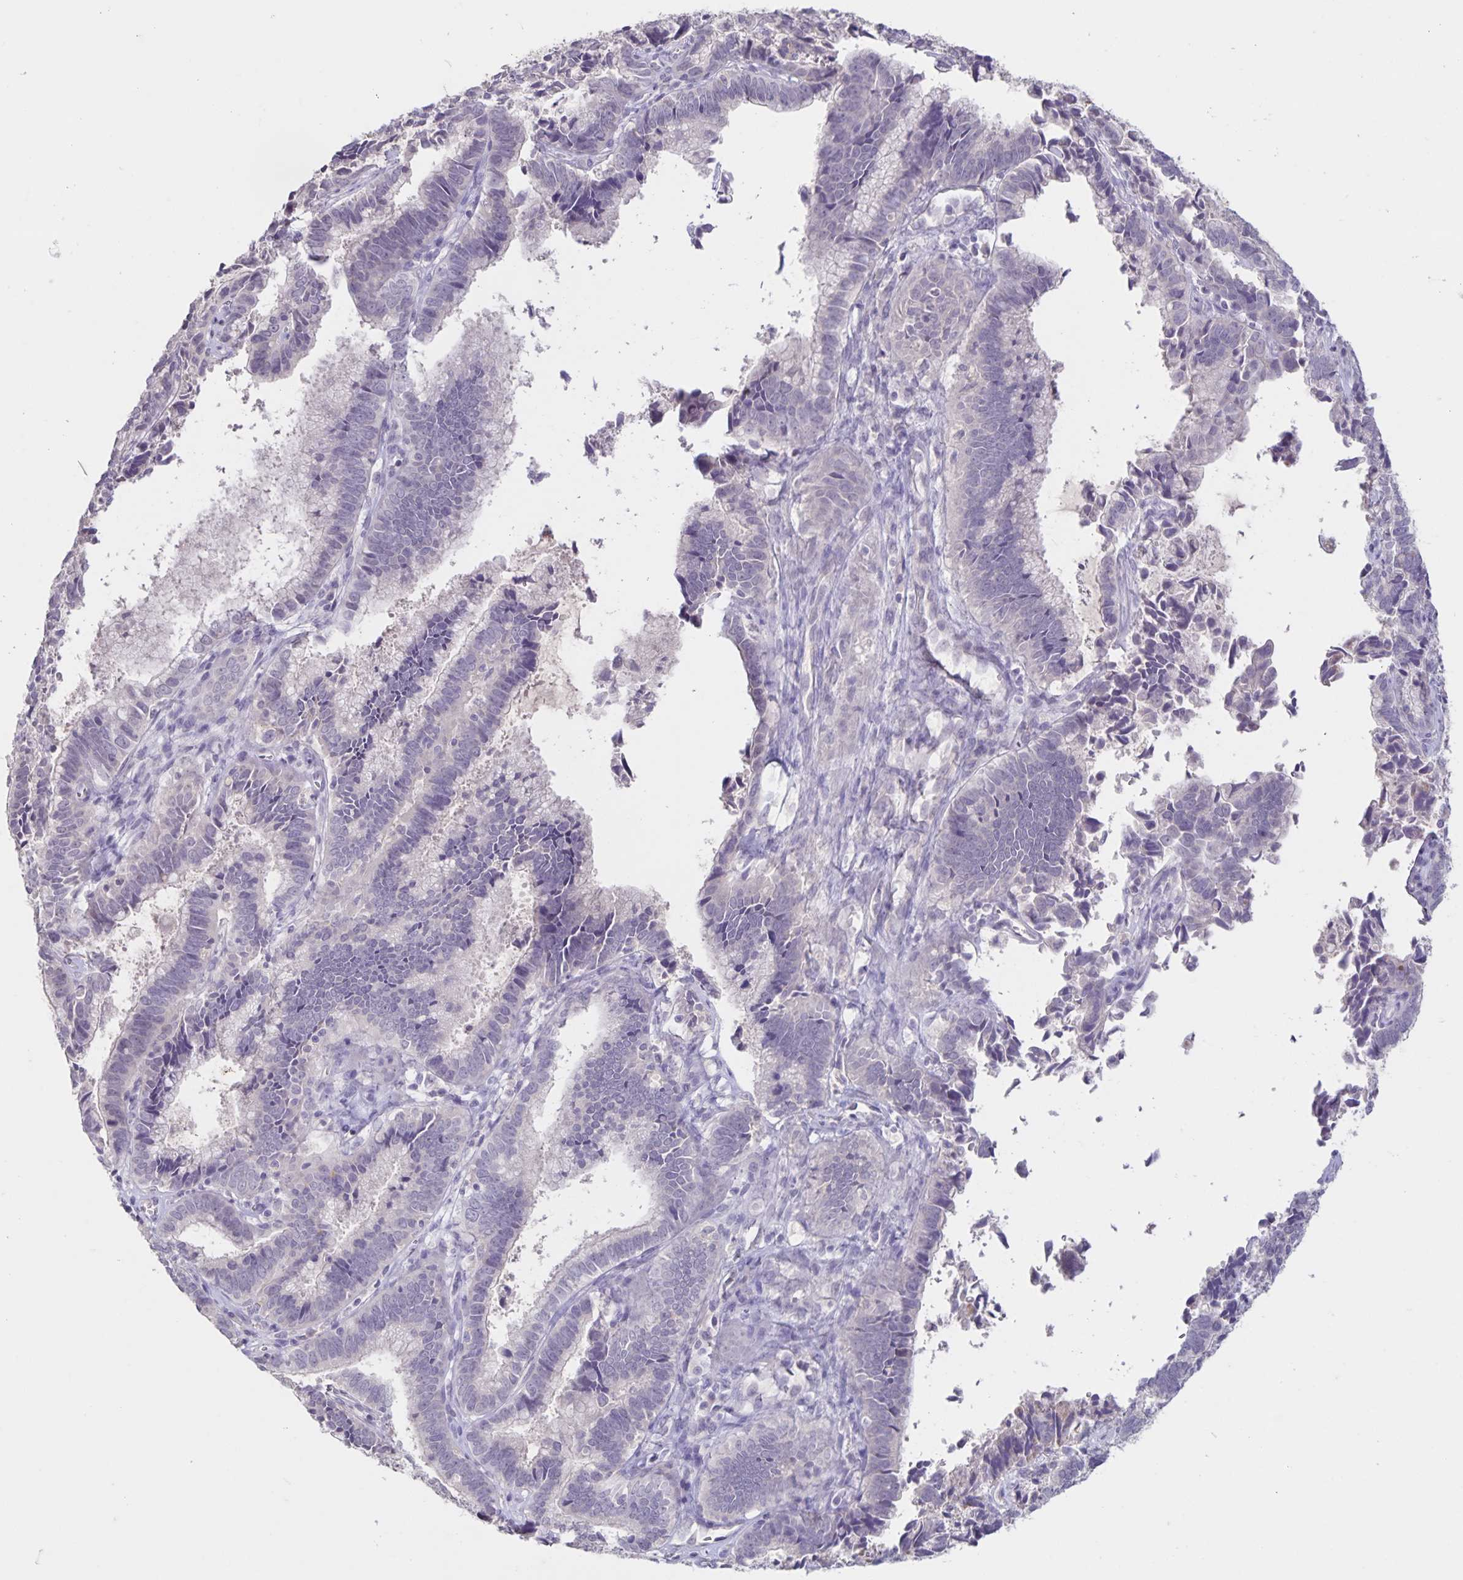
{"staining": {"intensity": "weak", "quantity": "<25%", "location": "cytoplasmic/membranous"}, "tissue": "cervical cancer", "cell_type": "Tumor cells", "image_type": "cancer", "snomed": [{"axis": "morphology", "description": "Adenocarcinoma, NOS"}, {"axis": "topography", "description": "Cervix"}], "caption": "Tumor cells show no significant protein expression in cervical cancer (adenocarcinoma). Brightfield microscopy of immunohistochemistry stained with DAB (3,3'-diaminobenzidine) (brown) and hematoxylin (blue), captured at high magnification.", "gene": "INSL5", "patient": {"sex": "female", "age": 61}}